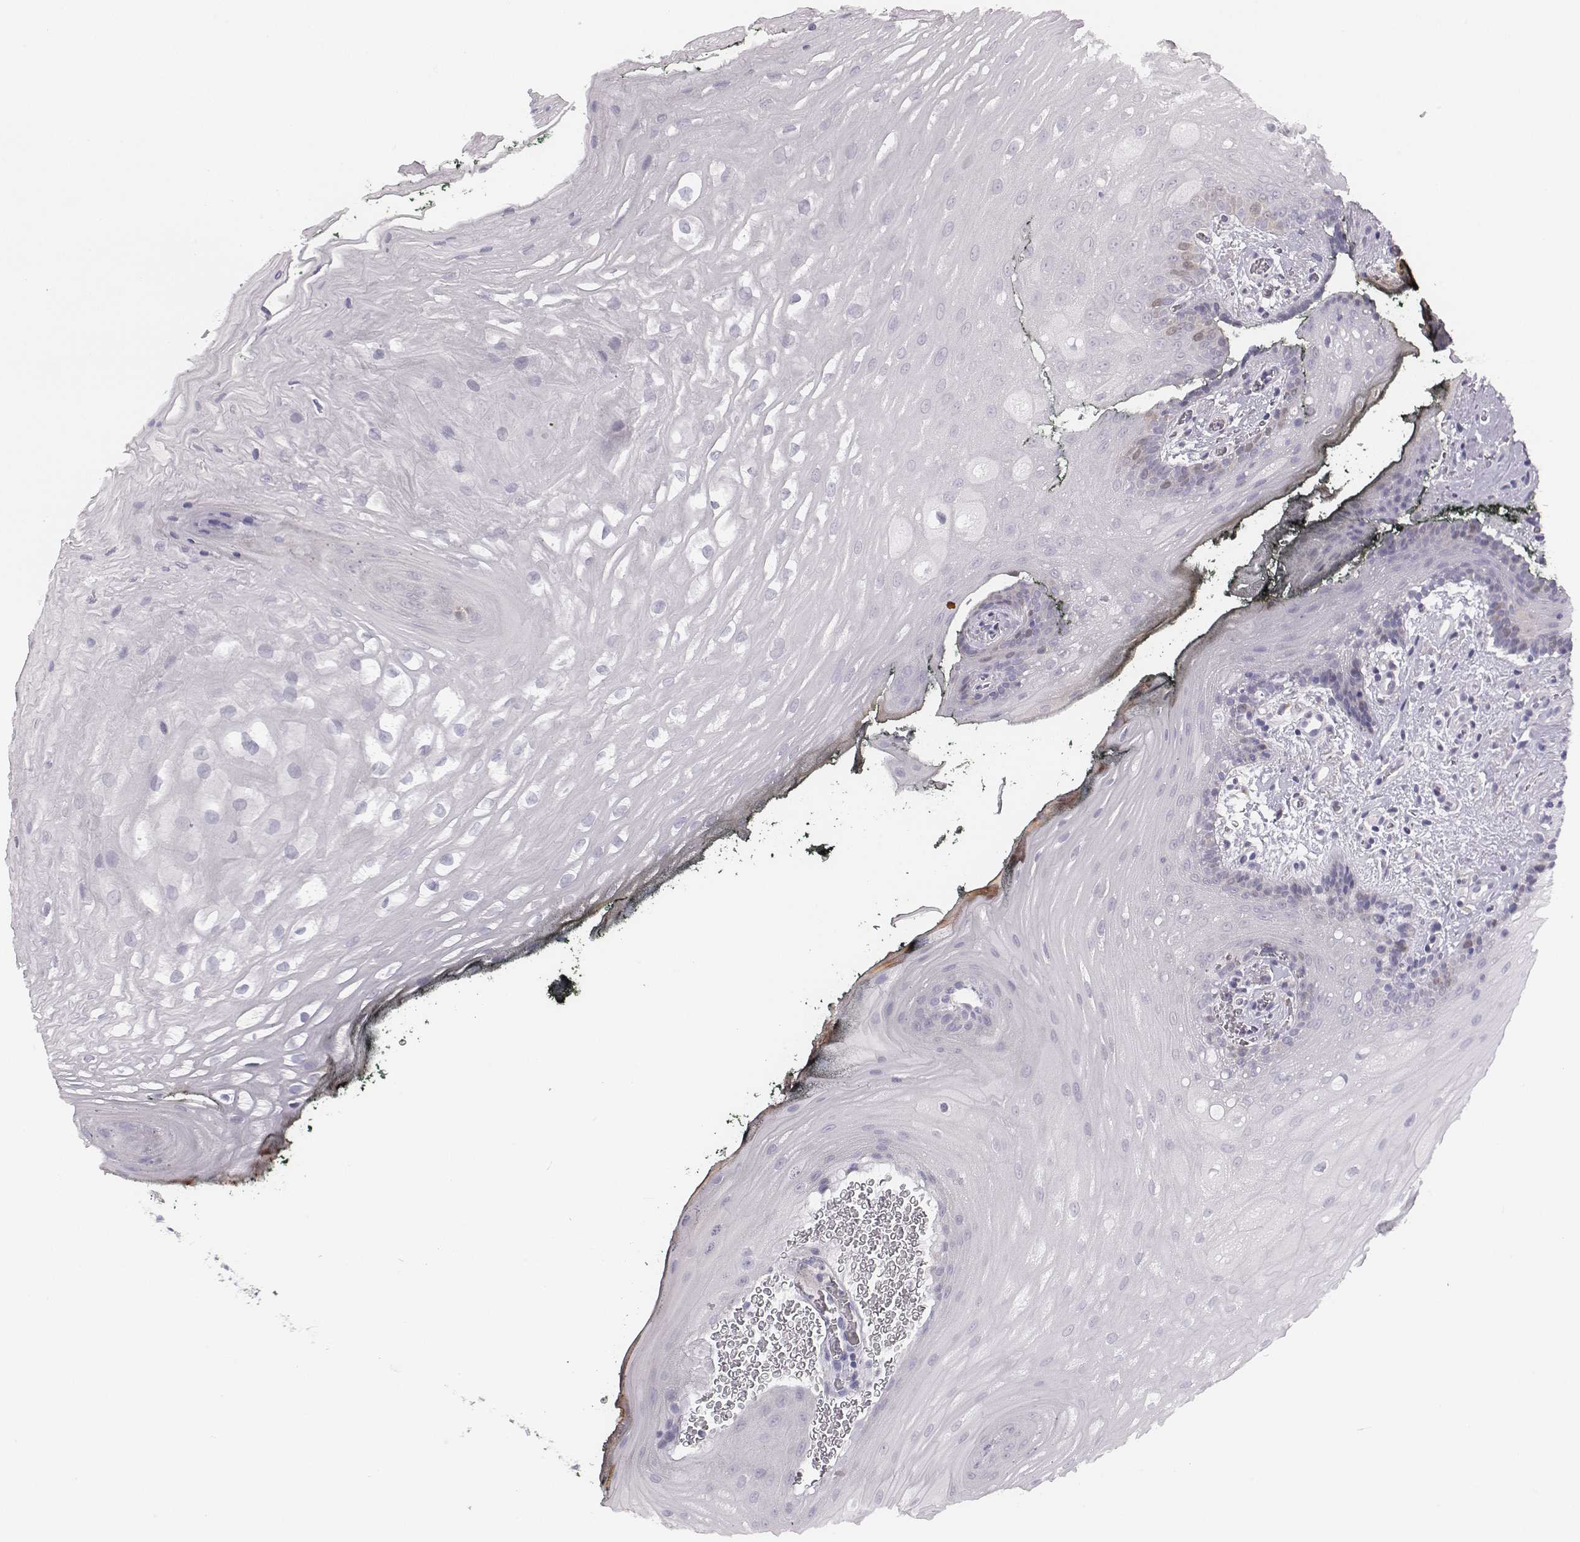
{"staining": {"intensity": "negative", "quantity": "none", "location": "none"}, "tissue": "oral mucosa", "cell_type": "Squamous epithelial cells", "image_type": "normal", "snomed": [{"axis": "morphology", "description": "Normal tissue, NOS"}, {"axis": "topography", "description": "Oral tissue"}, {"axis": "topography", "description": "Head-Neck"}], "caption": "A photomicrograph of human oral mucosa is negative for staining in squamous epithelial cells. (DAB immunohistochemistry with hematoxylin counter stain).", "gene": "PBK", "patient": {"sex": "male", "age": 65}}